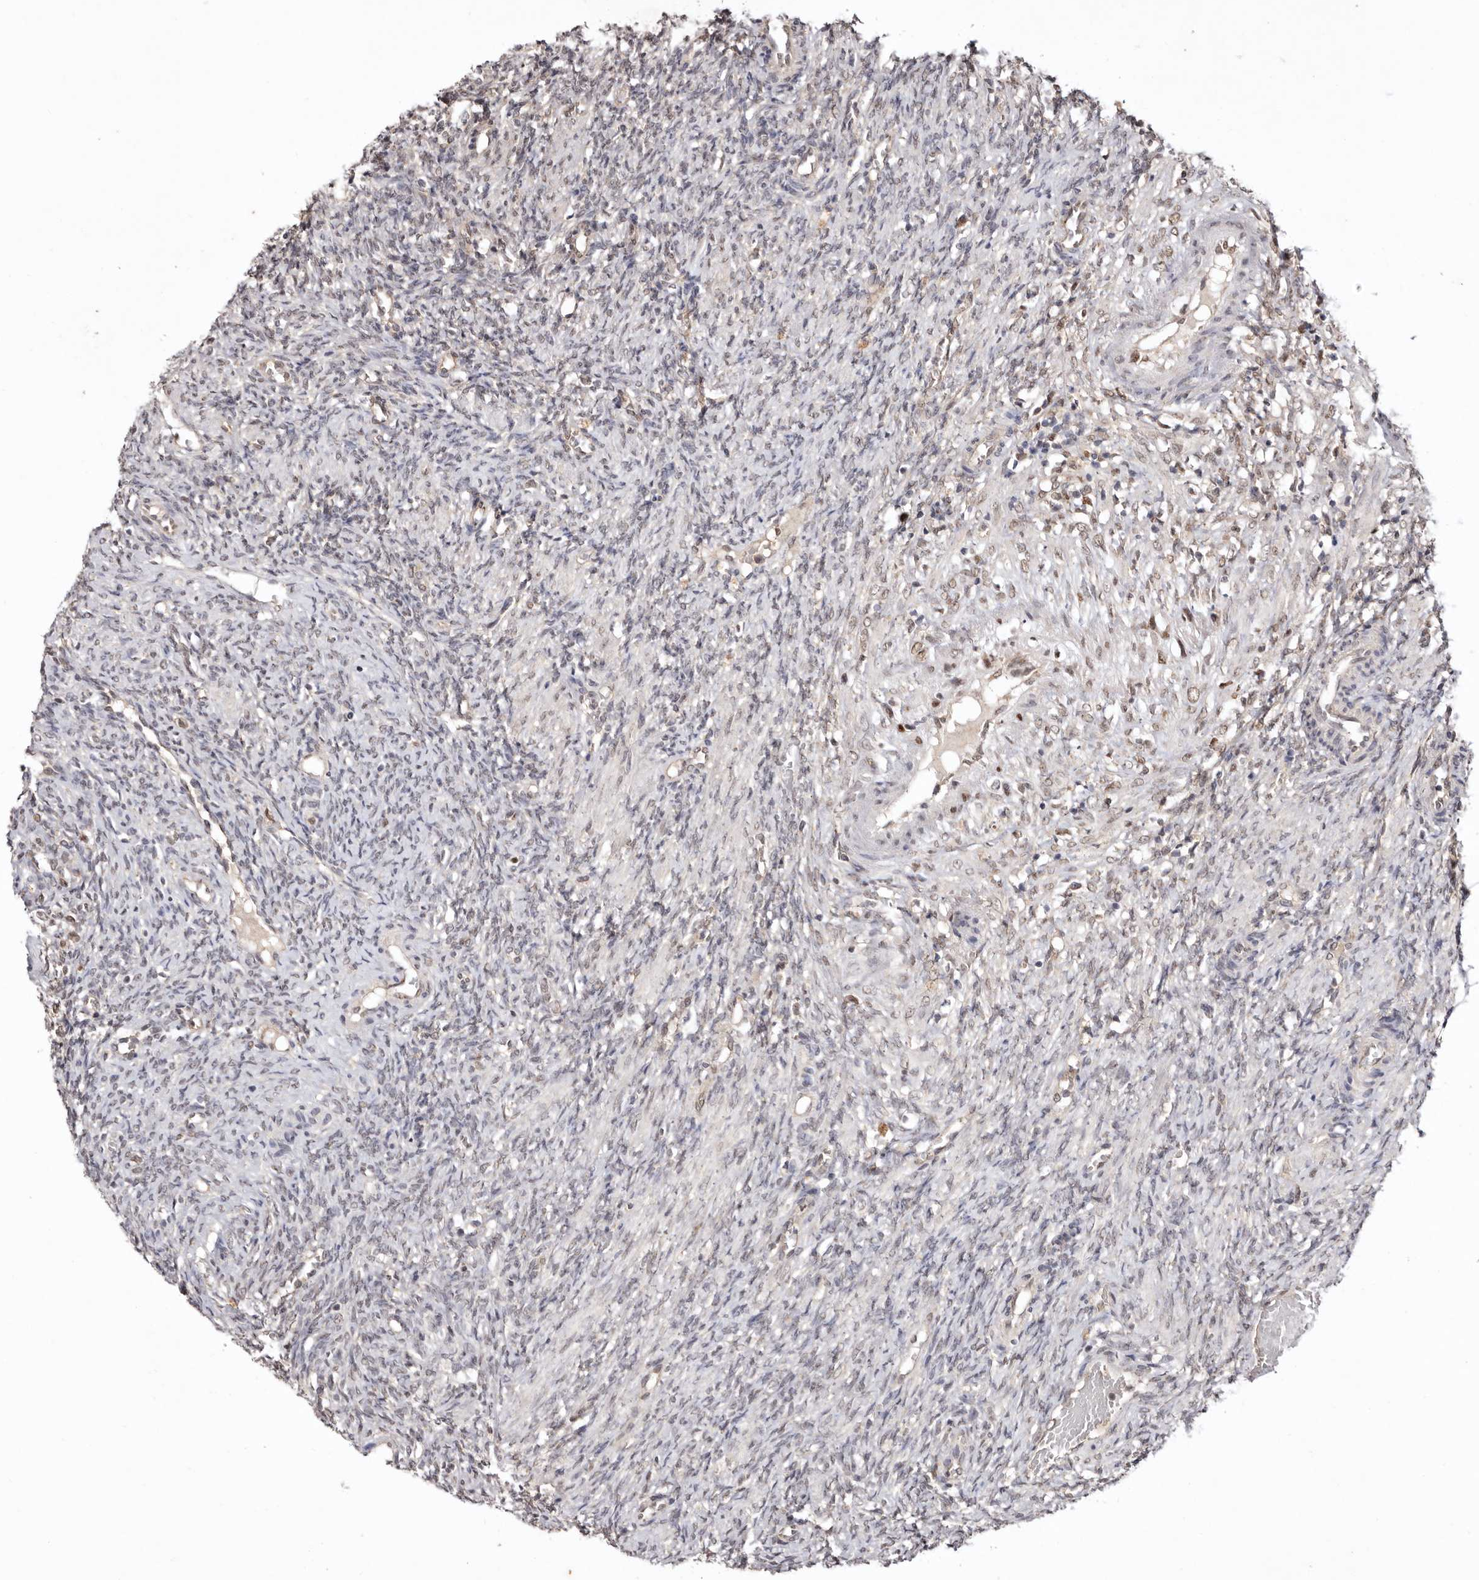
{"staining": {"intensity": "negative", "quantity": "none", "location": "none"}, "tissue": "ovary", "cell_type": "Ovarian stroma cells", "image_type": "normal", "snomed": [{"axis": "morphology", "description": "Normal tissue, NOS"}, {"axis": "topography", "description": "Ovary"}], "caption": "IHC histopathology image of normal ovary: human ovary stained with DAB shows no significant protein staining in ovarian stroma cells.", "gene": "NOTCH1", "patient": {"sex": "female", "age": 41}}